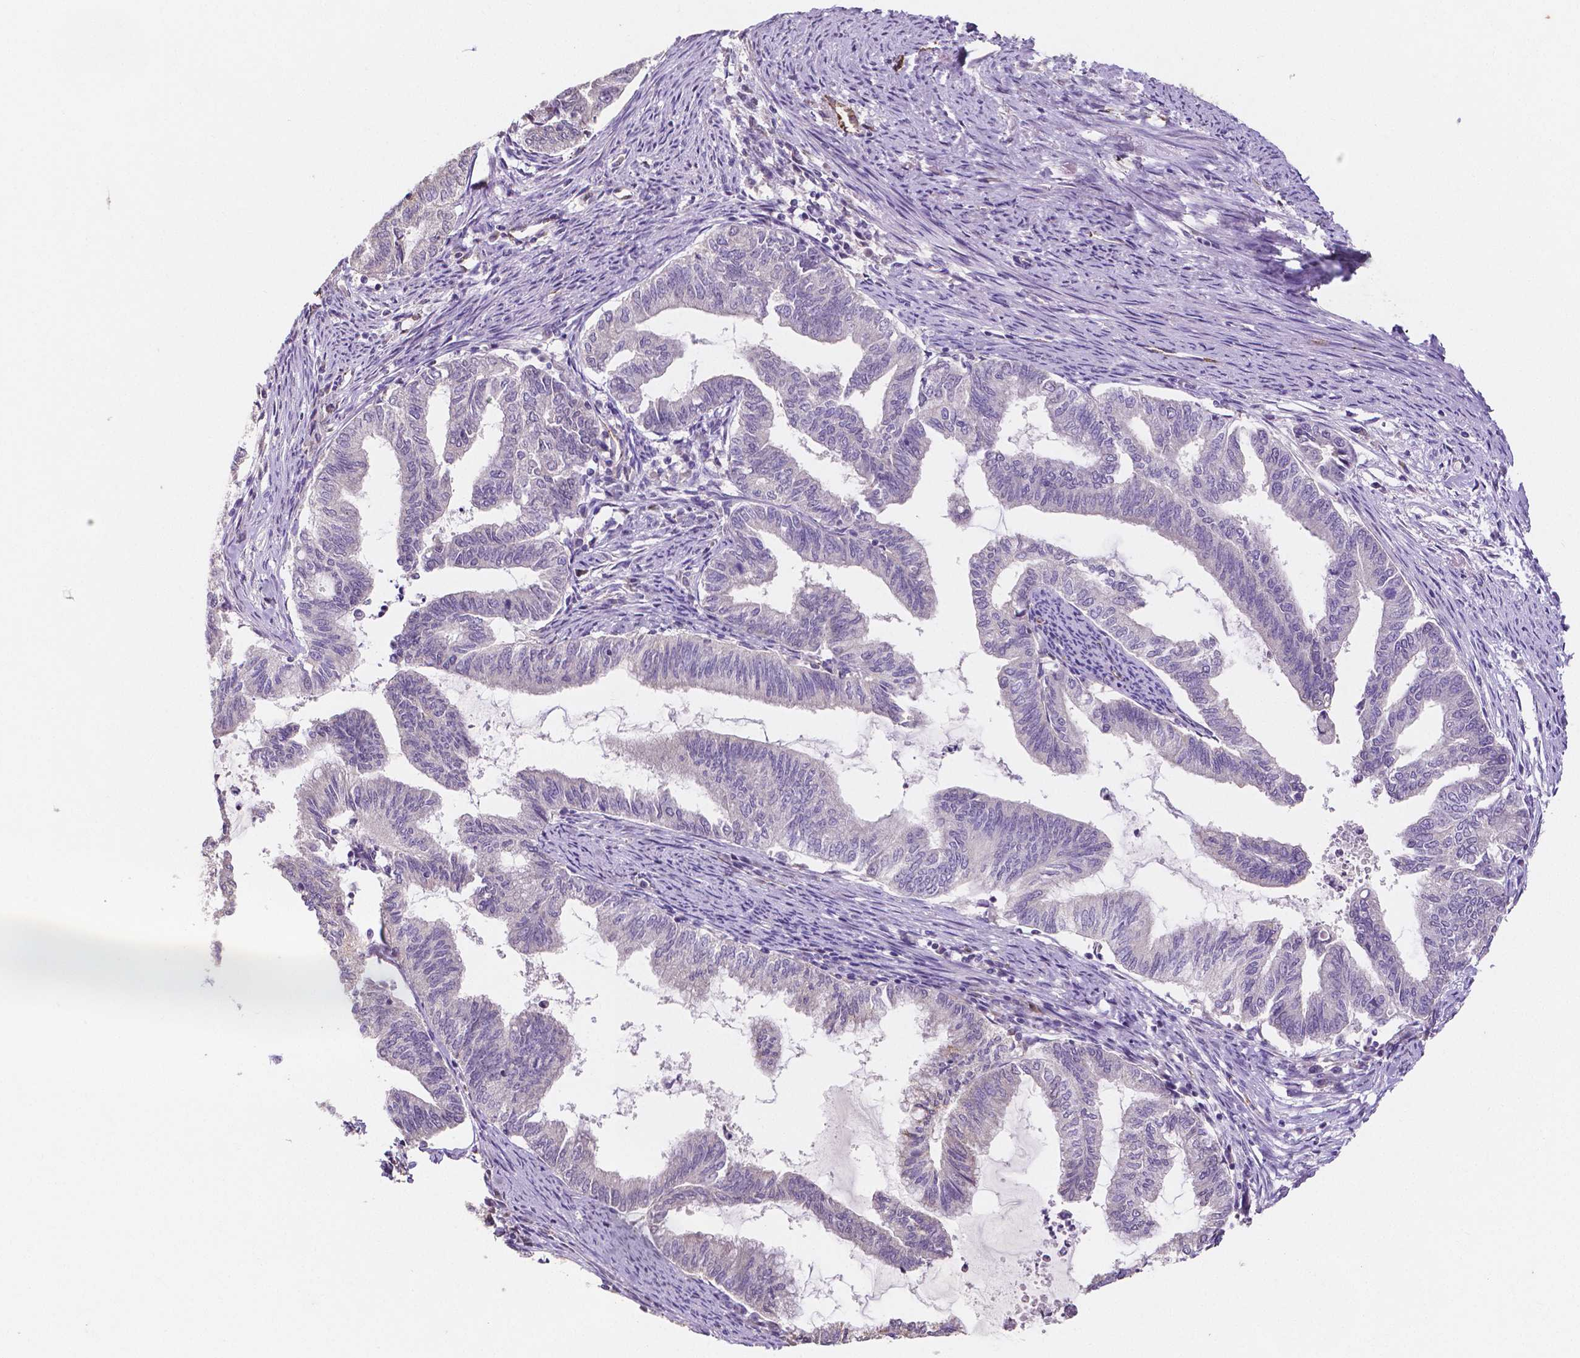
{"staining": {"intensity": "negative", "quantity": "none", "location": "none"}, "tissue": "endometrial cancer", "cell_type": "Tumor cells", "image_type": "cancer", "snomed": [{"axis": "morphology", "description": "Adenocarcinoma, NOS"}, {"axis": "topography", "description": "Endometrium"}], "caption": "The image displays no significant expression in tumor cells of adenocarcinoma (endometrial).", "gene": "ELAVL2", "patient": {"sex": "female", "age": 79}}